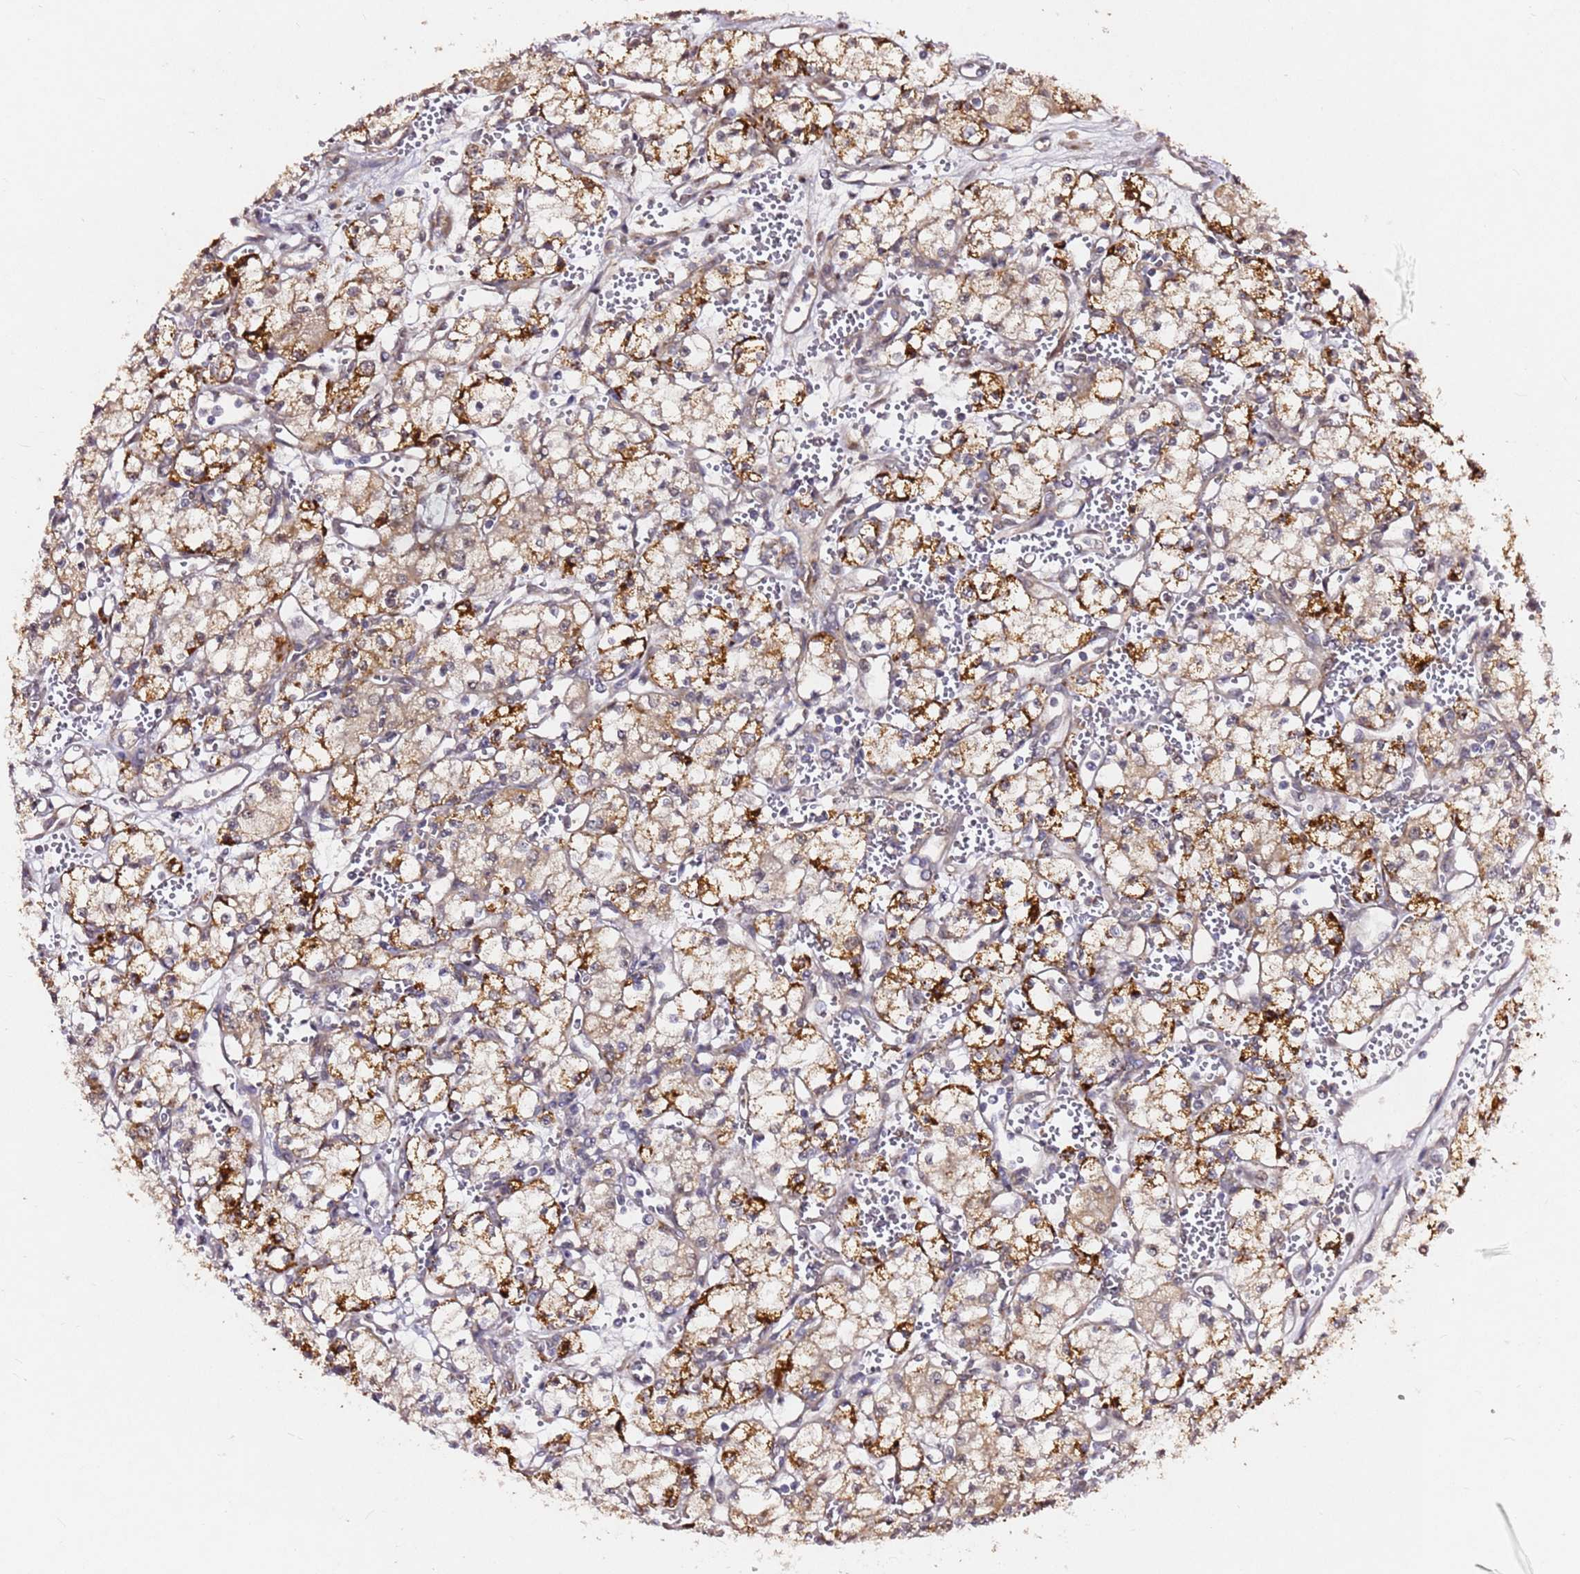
{"staining": {"intensity": "strong", "quantity": "25%-75%", "location": "cytoplasmic/membranous"}, "tissue": "renal cancer", "cell_type": "Tumor cells", "image_type": "cancer", "snomed": [{"axis": "morphology", "description": "Adenocarcinoma, NOS"}, {"axis": "topography", "description": "Kidney"}], "caption": "DAB (3,3'-diaminobenzidine) immunohistochemical staining of adenocarcinoma (renal) exhibits strong cytoplasmic/membranous protein staining in approximately 25%-75% of tumor cells.", "gene": "ALG11", "patient": {"sex": "male", "age": 59}}